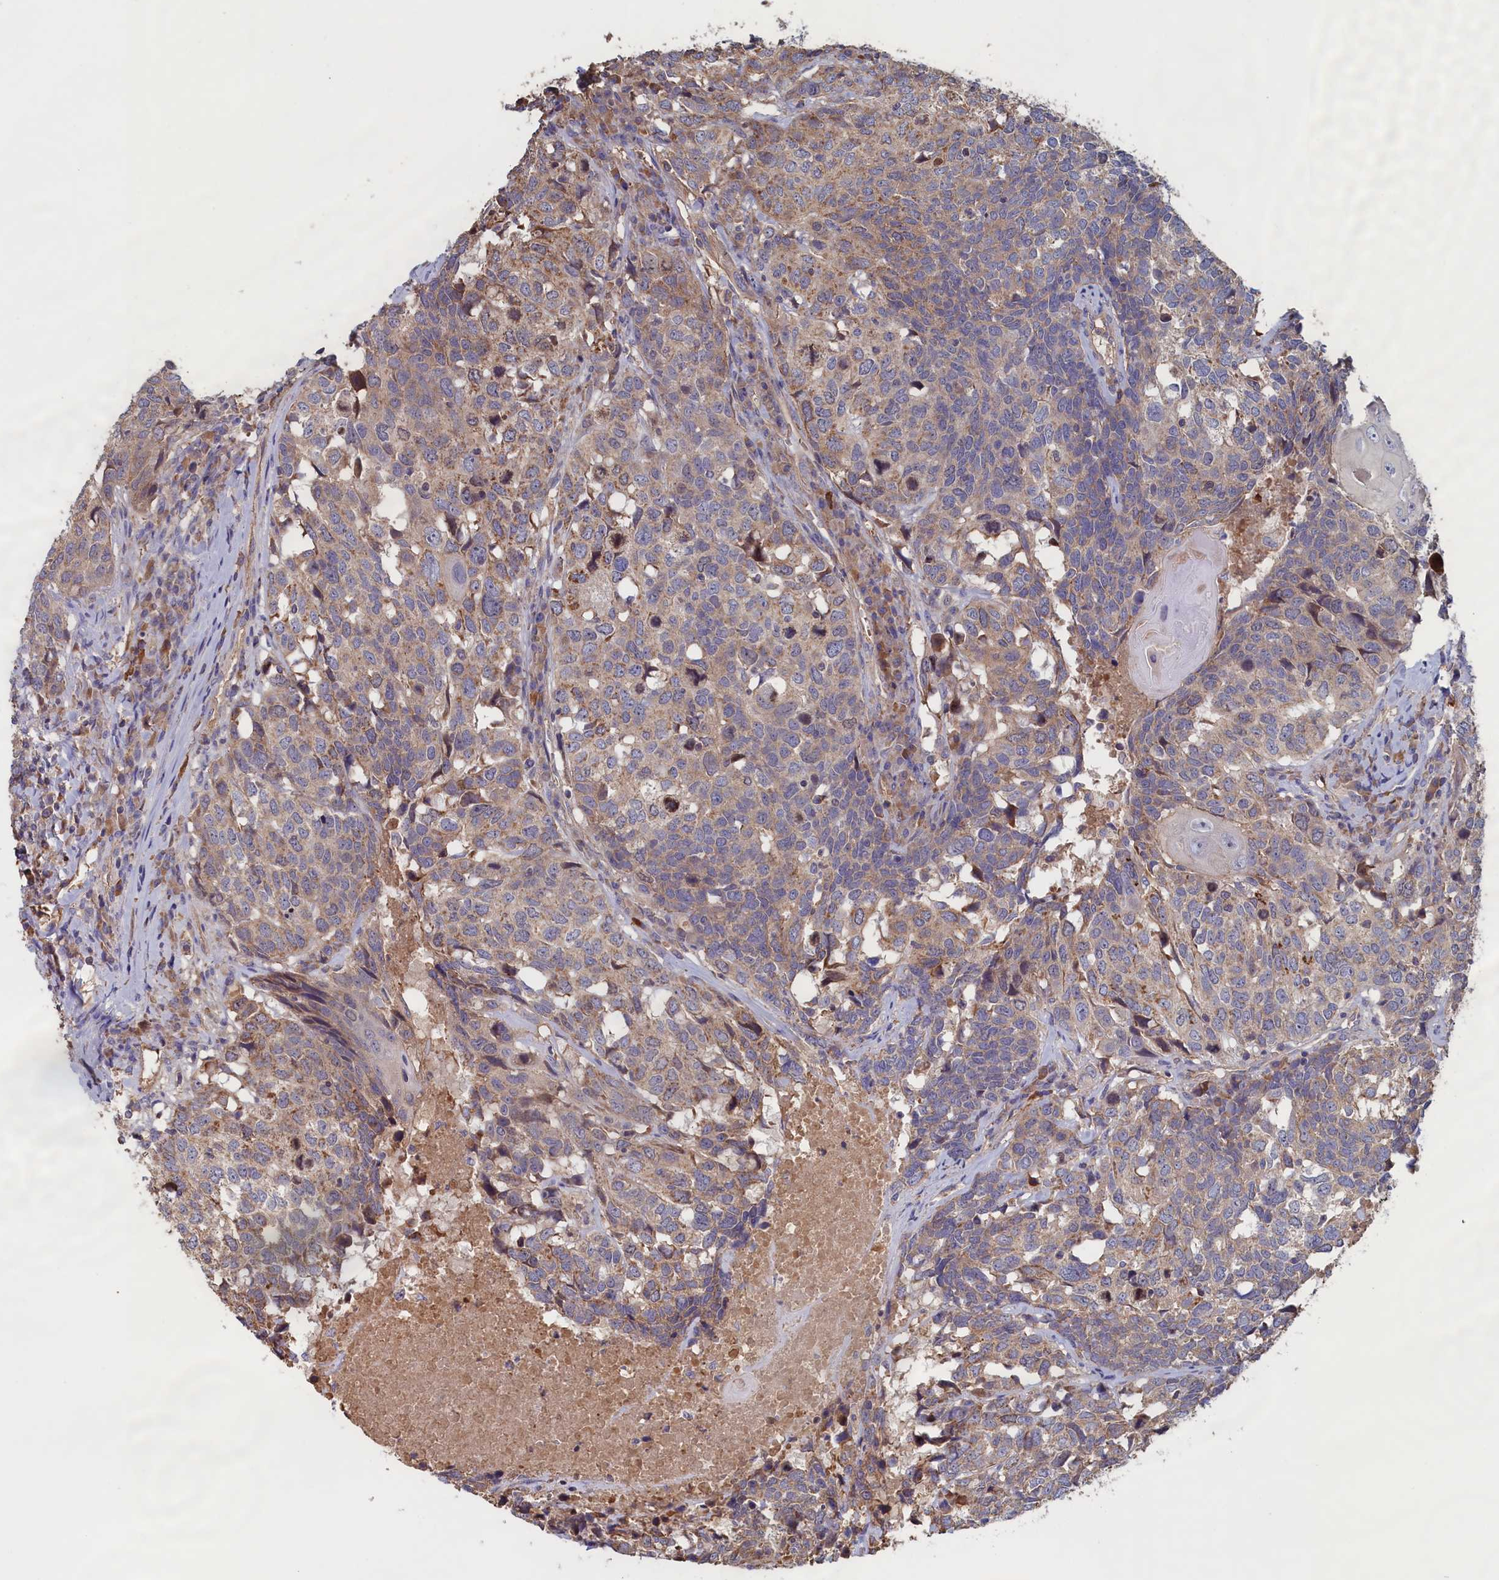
{"staining": {"intensity": "moderate", "quantity": "<25%", "location": "cytoplasmic/membranous"}, "tissue": "head and neck cancer", "cell_type": "Tumor cells", "image_type": "cancer", "snomed": [{"axis": "morphology", "description": "Squamous cell carcinoma, NOS"}, {"axis": "topography", "description": "Head-Neck"}], "caption": "Immunohistochemistry (IHC) (DAB) staining of squamous cell carcinoma (head and neck) displays moderate cytoplasmic/membranous protein expression in about <25% of tumor cells.", "gene": "ANKRD2", "patient": {"sex": "male", "age": 66}}